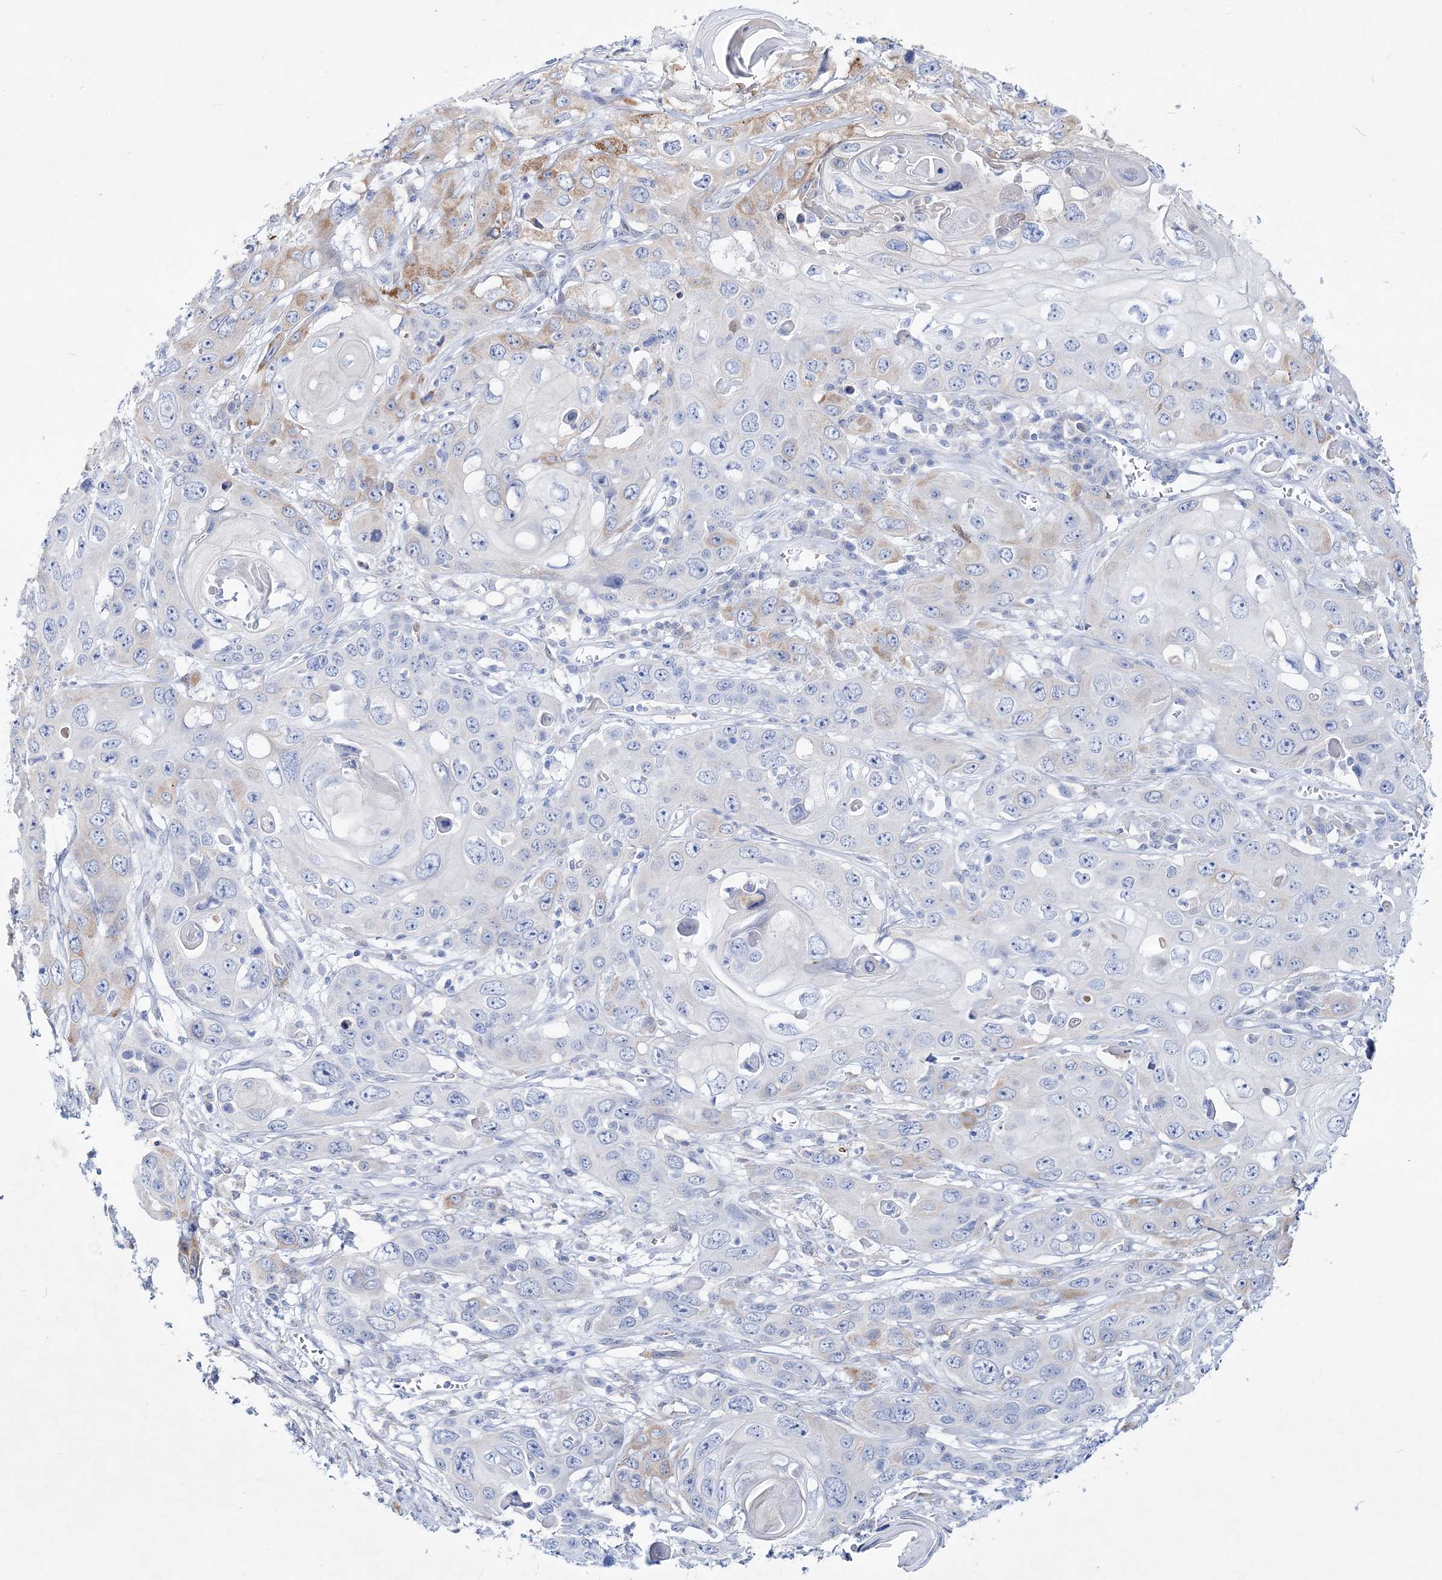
{"staining": {"intensity": "weak", "quantity": "<25%", "location": "cytoplasmic/membranous"}, "tissue": "skin cancer", "cell_type": "Tumor cells", "image_type": "cancer", "snomed": [{"axis": "morphology", "description": "Squamous cell carcinoma, NOS"}, {"axis": "topography", "description": "Skin"}], "caption": "Image shows no significant protein expression in tumor cells of skin squamous cell carcinoma.", "gene": "SPINK7", "patient": {"sex": "male", "age": 55}}